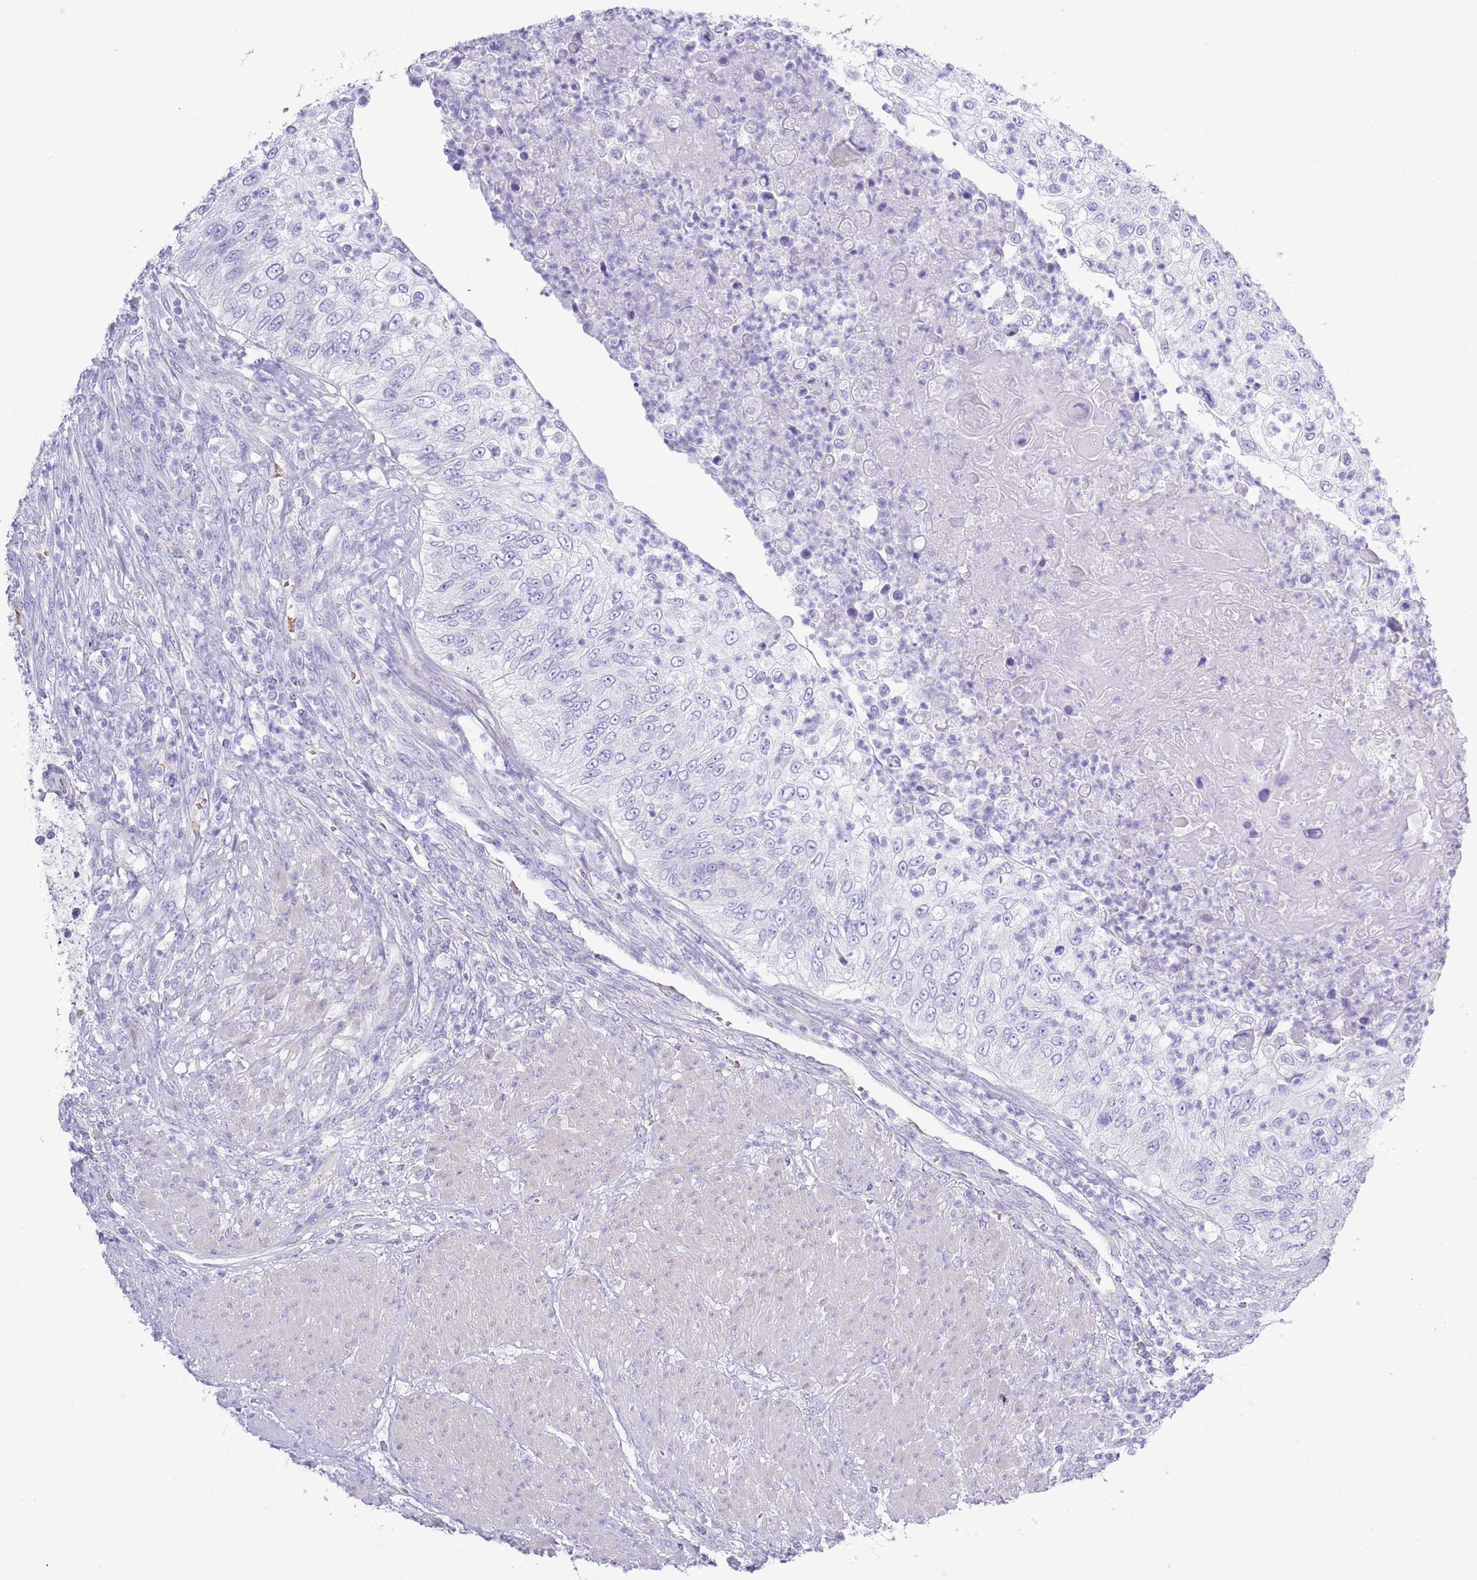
{"staining": {"intensity": "negative", "quantity": "none", "location": "none"}, "tissue": "urothelial cancer", "cell_type": "Tumor cells", "image_type": "cancer", "snomed": [{"axis": "morphology", "description": "Urothelial carcinoma, High grade"}, {"axis": "topography", "description": "Urinary bladder"}], "caption": "DAB (3,3'-diaminobenzidine) immunohistochemical staining of urothelial carcinoma (high-grade) demonstrates no significant positivity in tumor cells.", "gene": "ACR", "patient": {"sex": "female", "age": 60}}